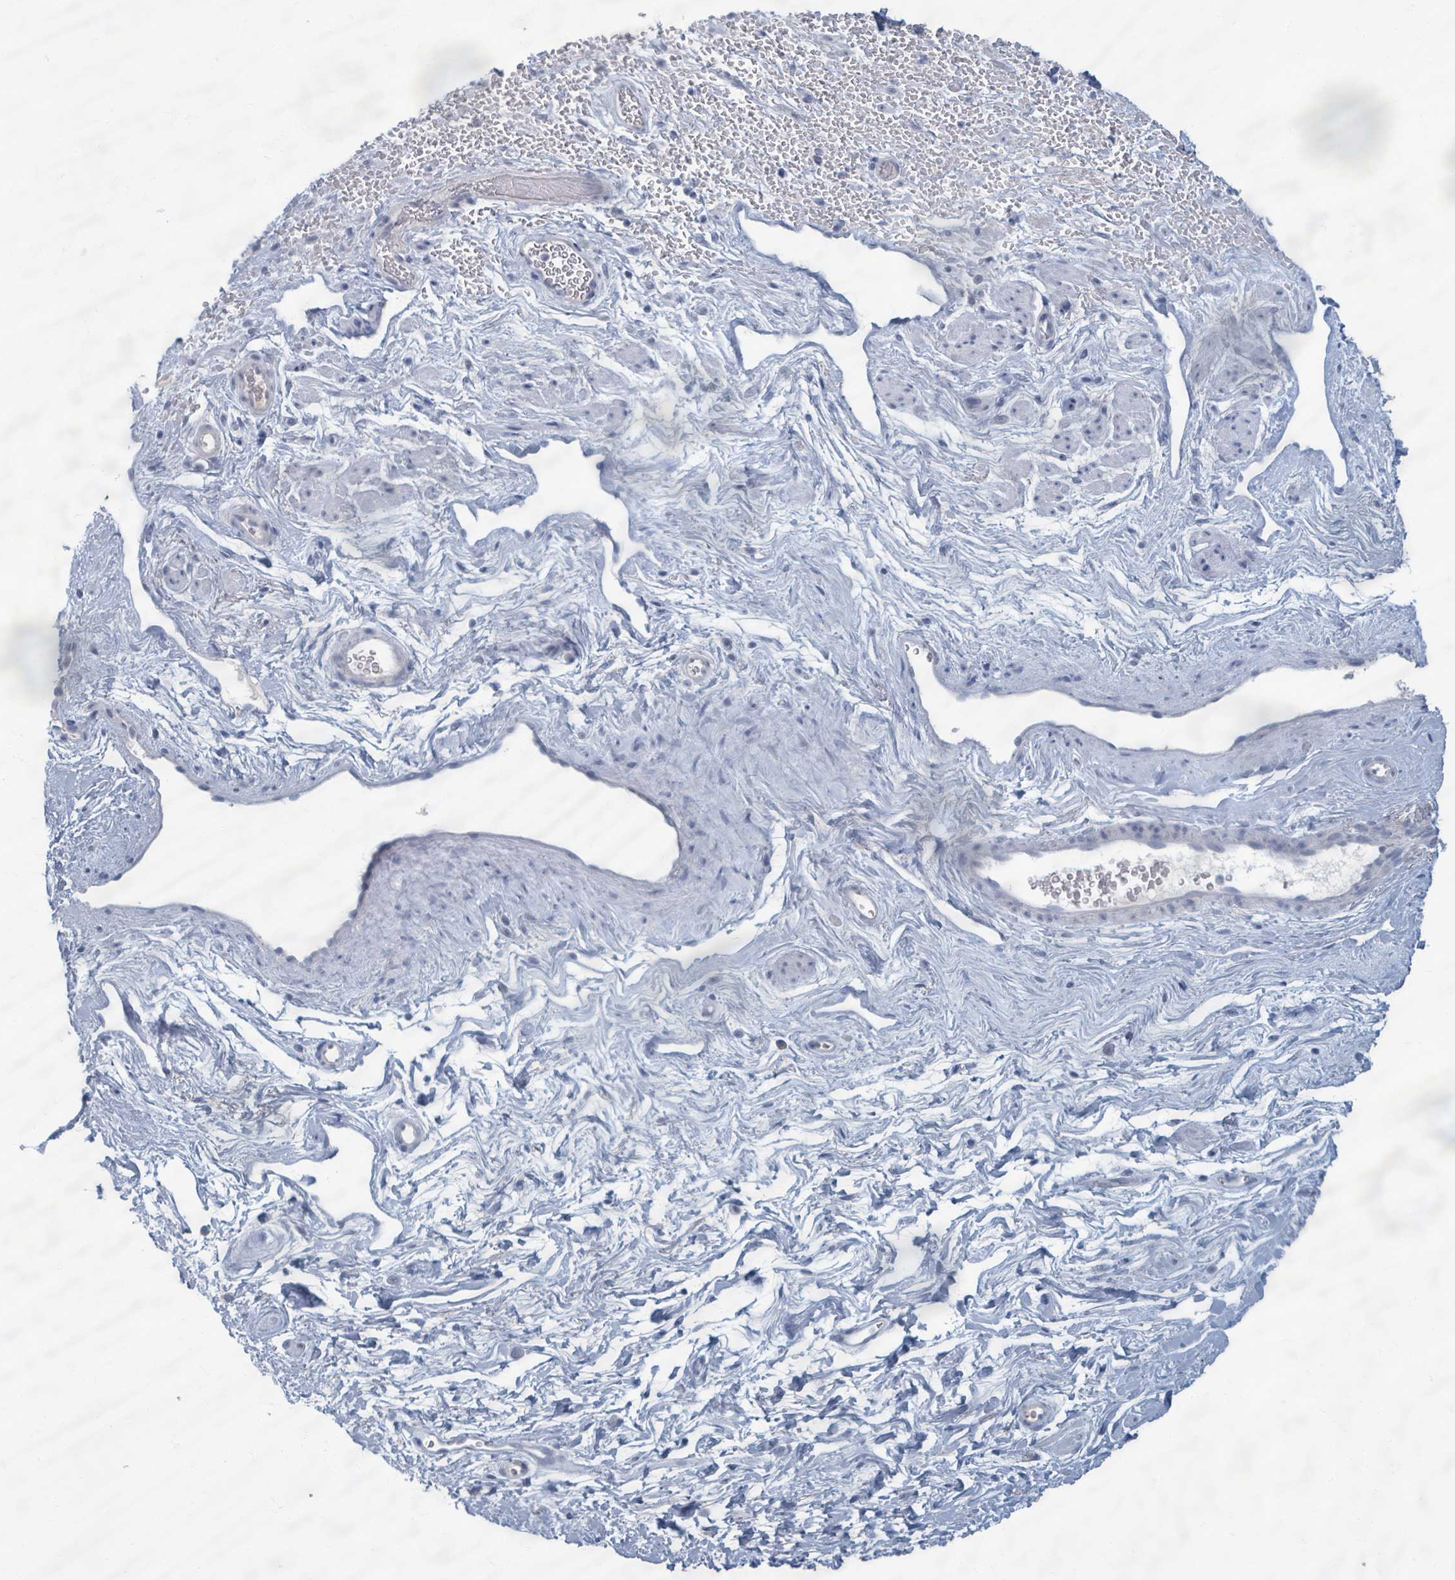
{"staining": {"intensity": "negative", "quantity": "none", "location": "none"}, "tissue": "smooth muscle", "cell_type": "Smooth muscle cells", "image_type": "normal", "snomed": [{"axis": "morphology", "description": "Normal tissue, NOS"}, {"axis": "topography", "description": "Smooth muscle"}, {"axis": "topography", "description": "Peripheral nerve tissue"}], "caption": "An immunohistochemistry micrograph of normal smooth muscle is shown. There is no staining in smooth muscle cells of smooth muscle.", "gene": "WNT11", "patient": {"sex": "male", "age": 69}}